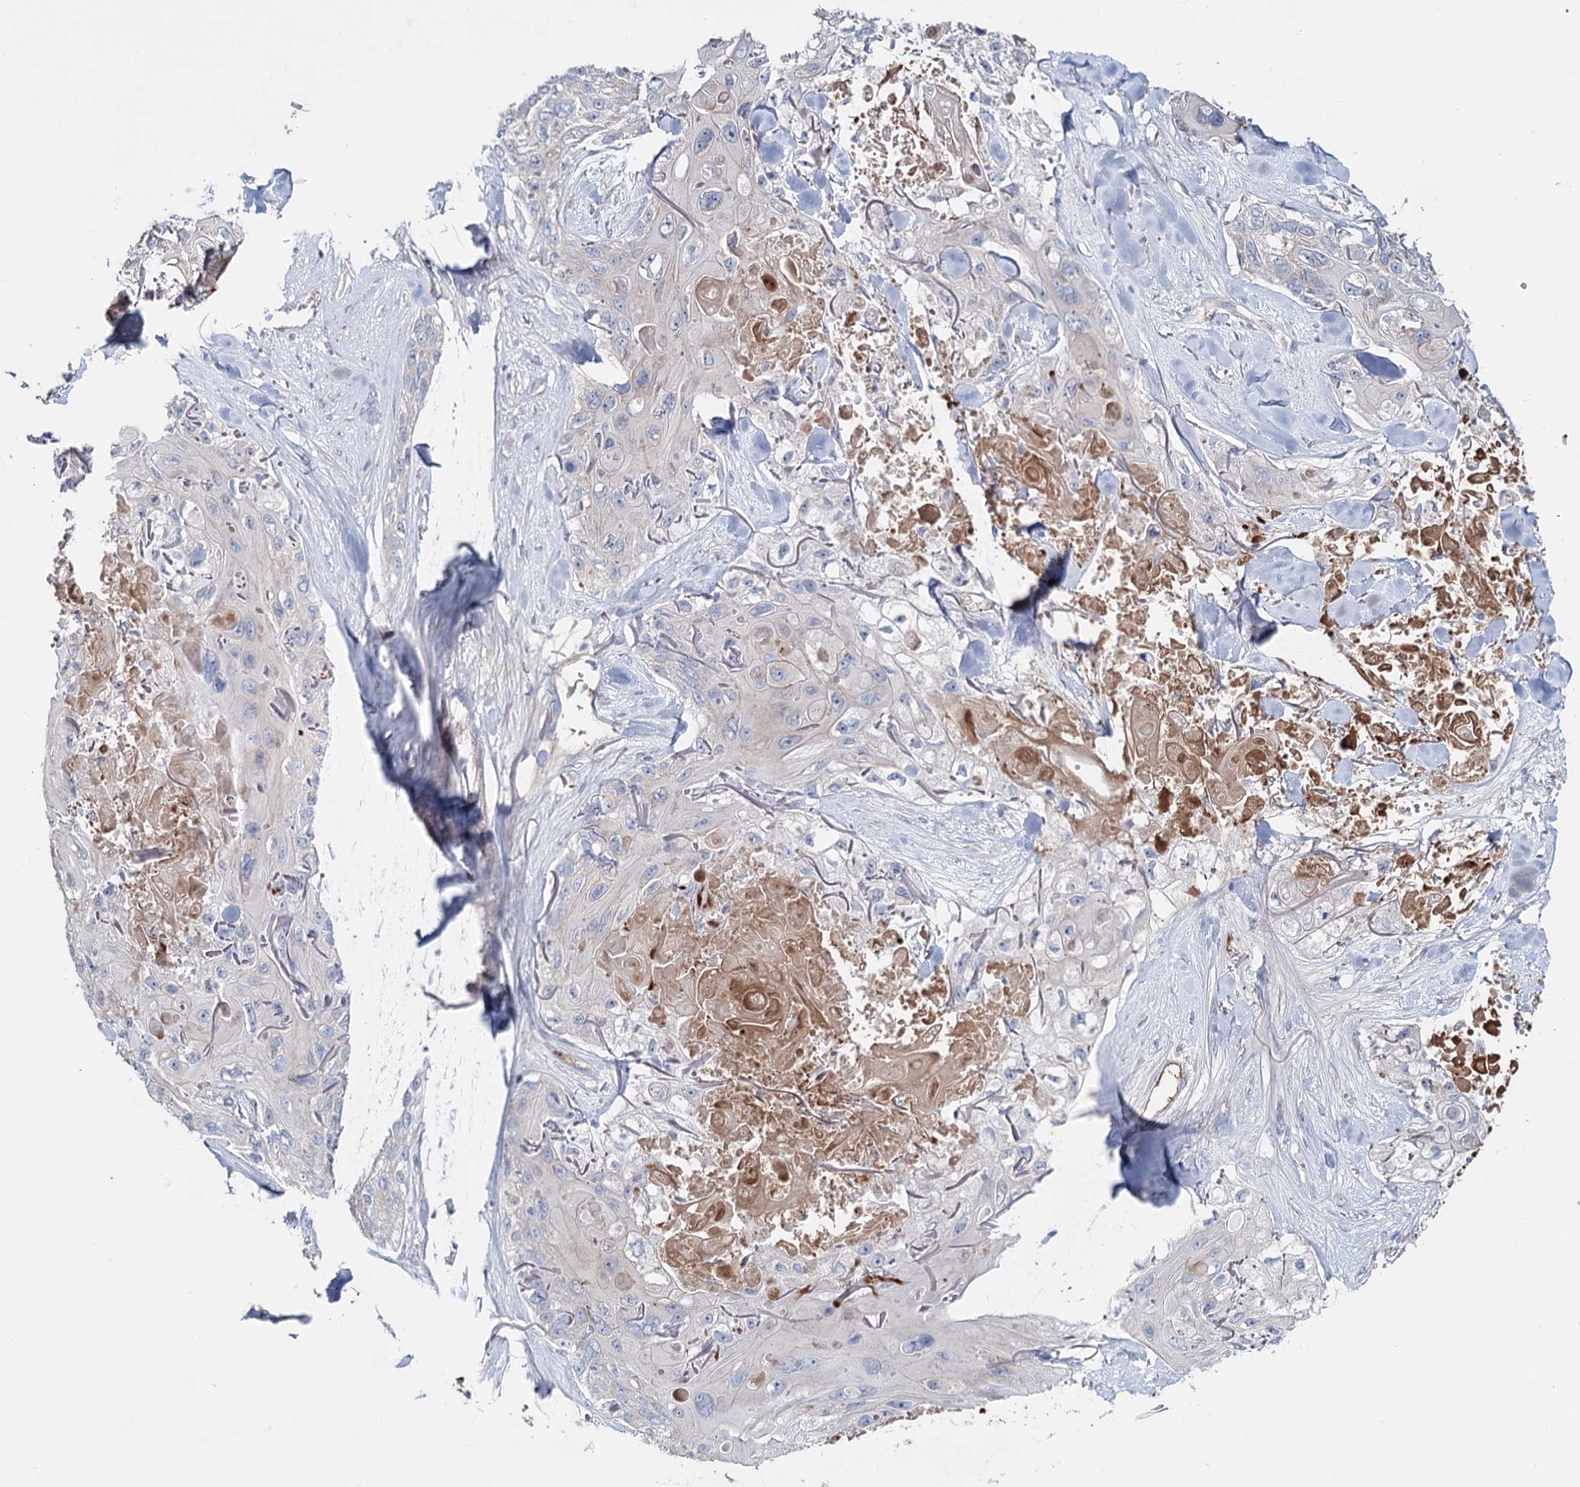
{"staining": {"intensity": "negative", "quantity": "none", "location": "none"}, "tissue": "skin cancer", "cell_type": "Tumor cells", "image_type": "cancer", "snomed": [{"axis": "morphology", "description": "Normal tissue, NOS"}, {"axis": "morphology", "description": "Squamous cell carcinoma, NOS"}, {"axis": "topography", "description": "Skin"}], "caption": "DAB (3,3'-diaminobenzidine) immunohistochemical staining of skin squamous cell carcinoma exhibits no significant staining in tumor cells.", "gene": "ALKBH8", "patient": {"sex": "male", "age": 72}}